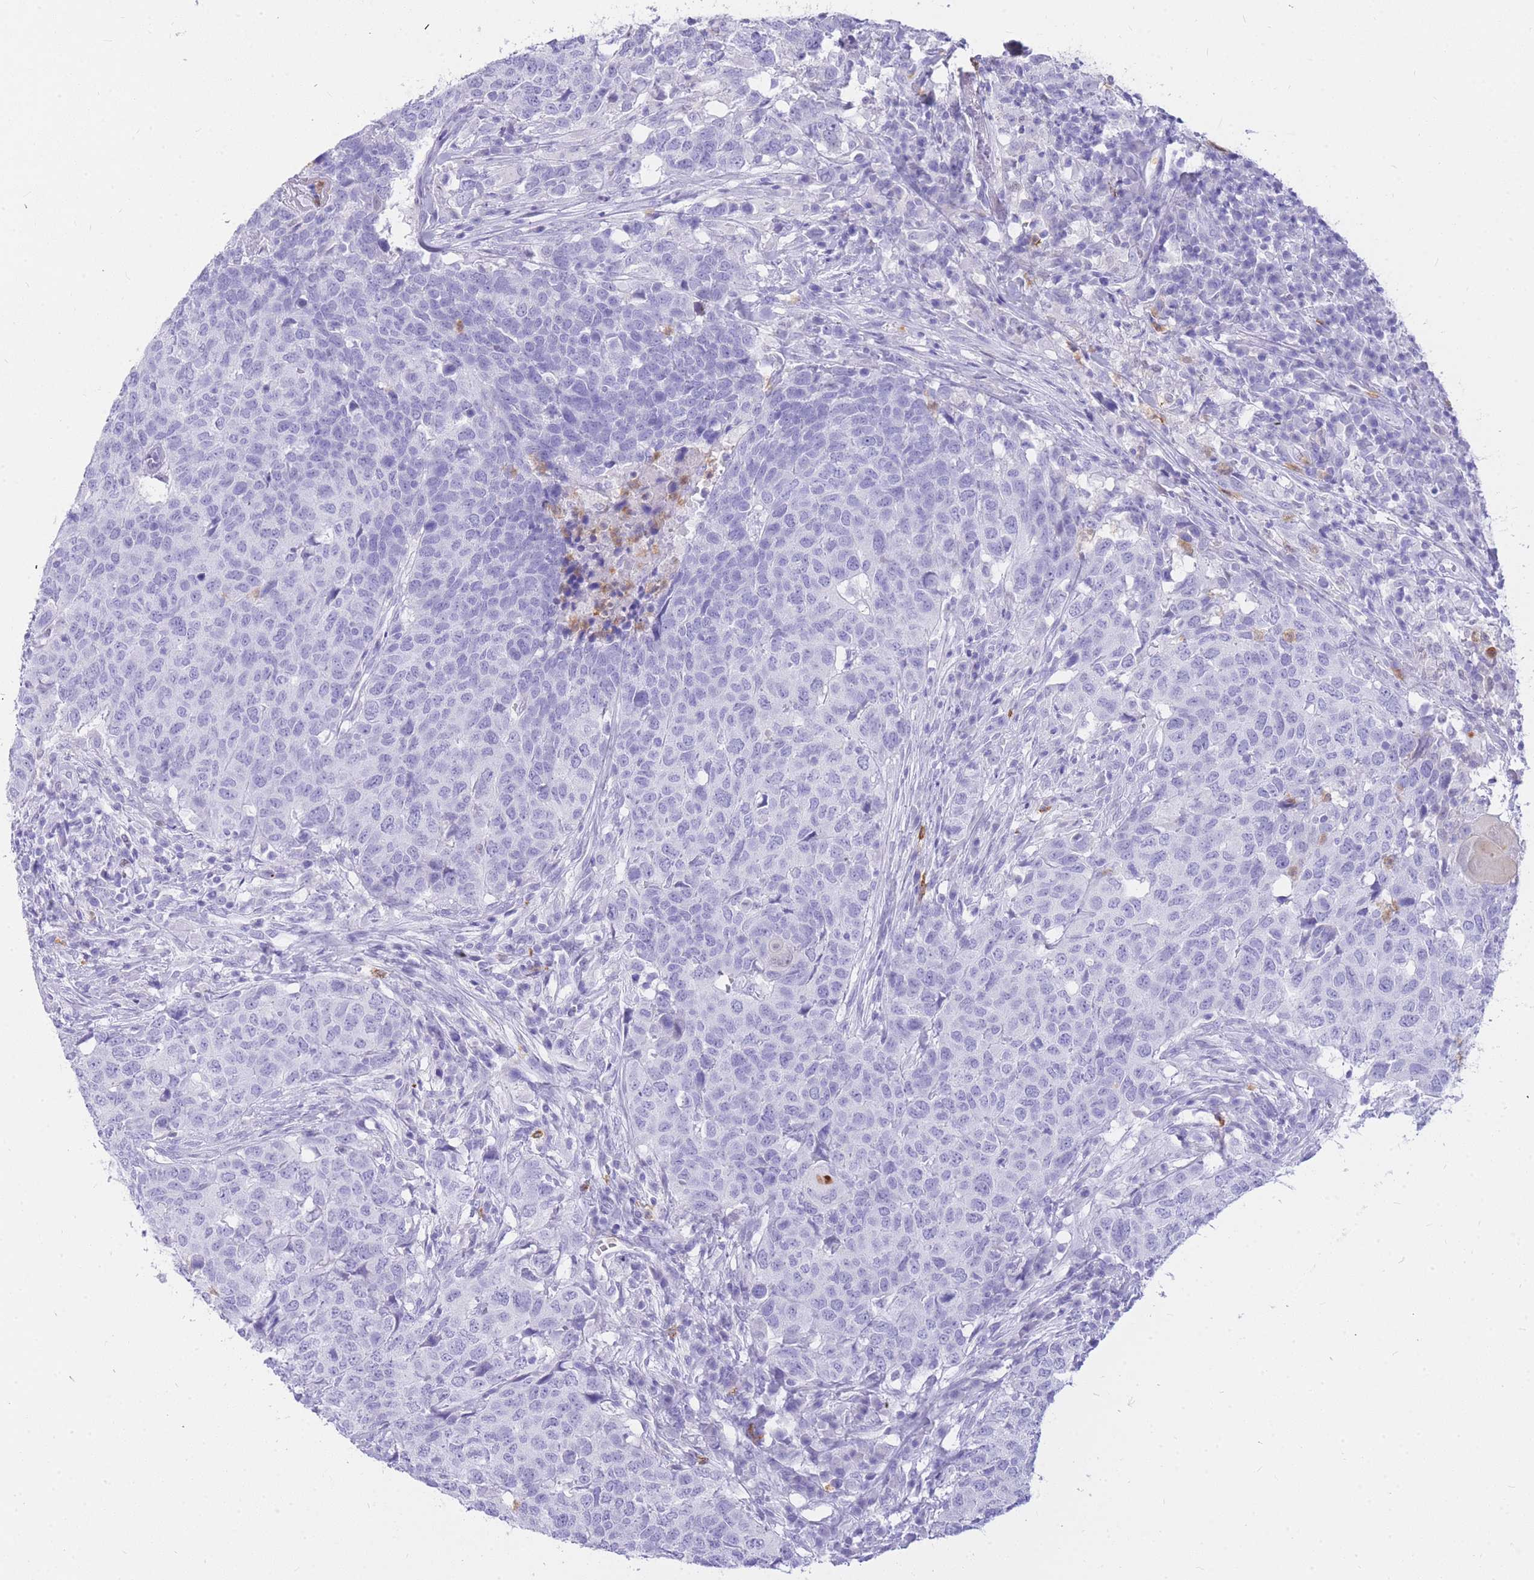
{"staining": {"intensity": "negative", "quantity": "none", "location": "none"}, "tissue": "head and neck cancer", "cell_type": "Tumor cells", "image_type": "cancer", "snomed": [{"axis": "morphology", "description": "Normal tissue, NOS"}, {"axis": "morphology", "description": "Squamous cell carcinoma, NOS"}, {"axis": "topography", "description": "Skeletal muscle"}, {"axis": "topography", "description": "Vascular tissue"}, {"axis": "topography", "description": "Peripheral nerve tissue"}, {"axis": "topography", "description": "Head-Neck"}], "caption": "This is an IHC histopathology image of head and neck cancer (squamous cell carcinoma). There is no positivity in tumor cells.", "gene": "HERC1", "patient": {"sex": "male", "age": 66}}